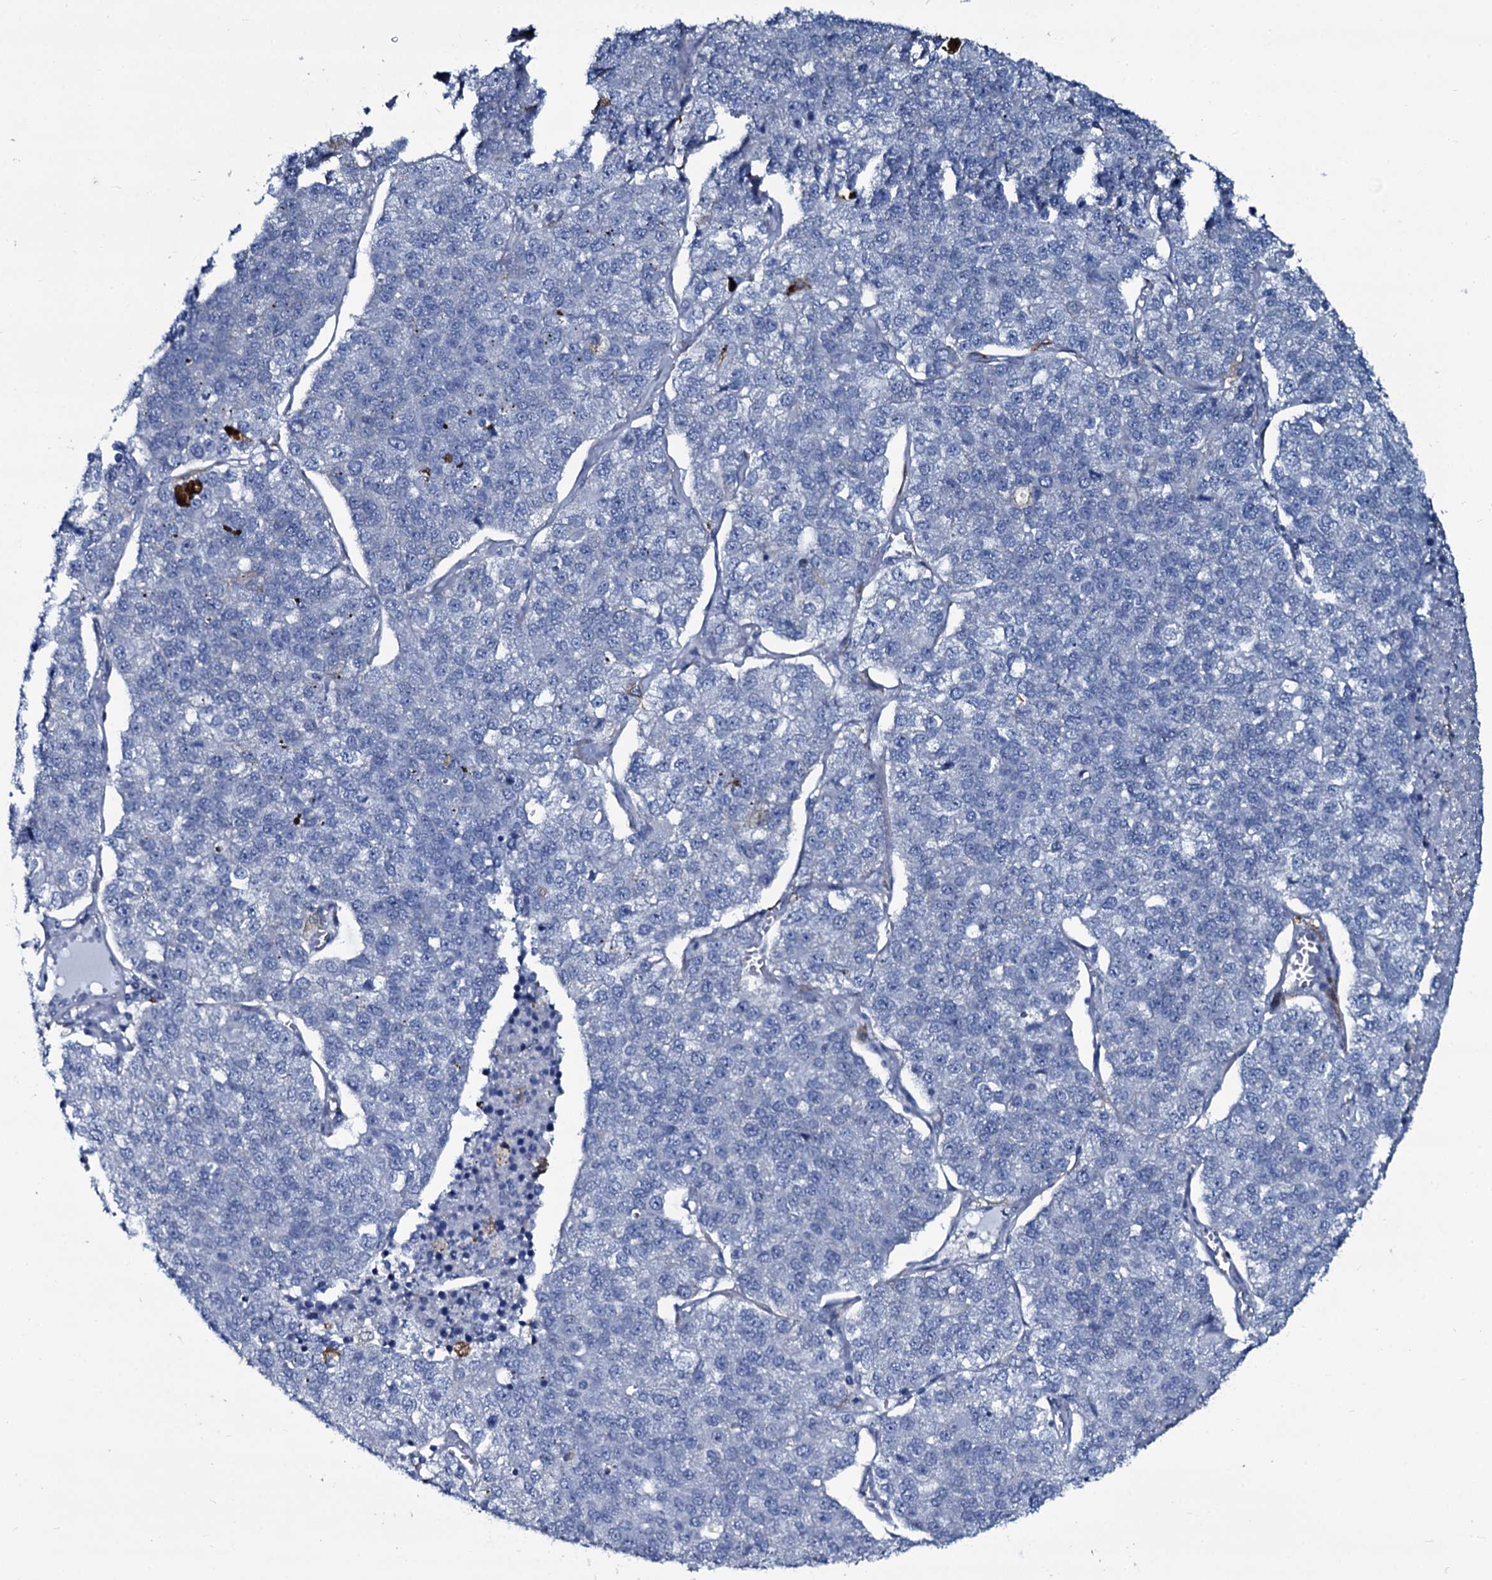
{"staining": {"intensity": "negative", "quantity": "none", "location": "none"}, "tissue": "lung cancer", "cell_type": "Tumor cells", "image_type": "cancer", "snomed": [{"axis": "morphology", "description": "Adenocarcinoma, NOS"}, {"axis": "topography", "description": "Lung"}], "caption": "DAB immunohistochemical staining of adenocarcinoma (lung) reveals no significant positivity in tumor cells.", "gene": "SLC4A7", "patient": {"sex": "male", "age": 49}}